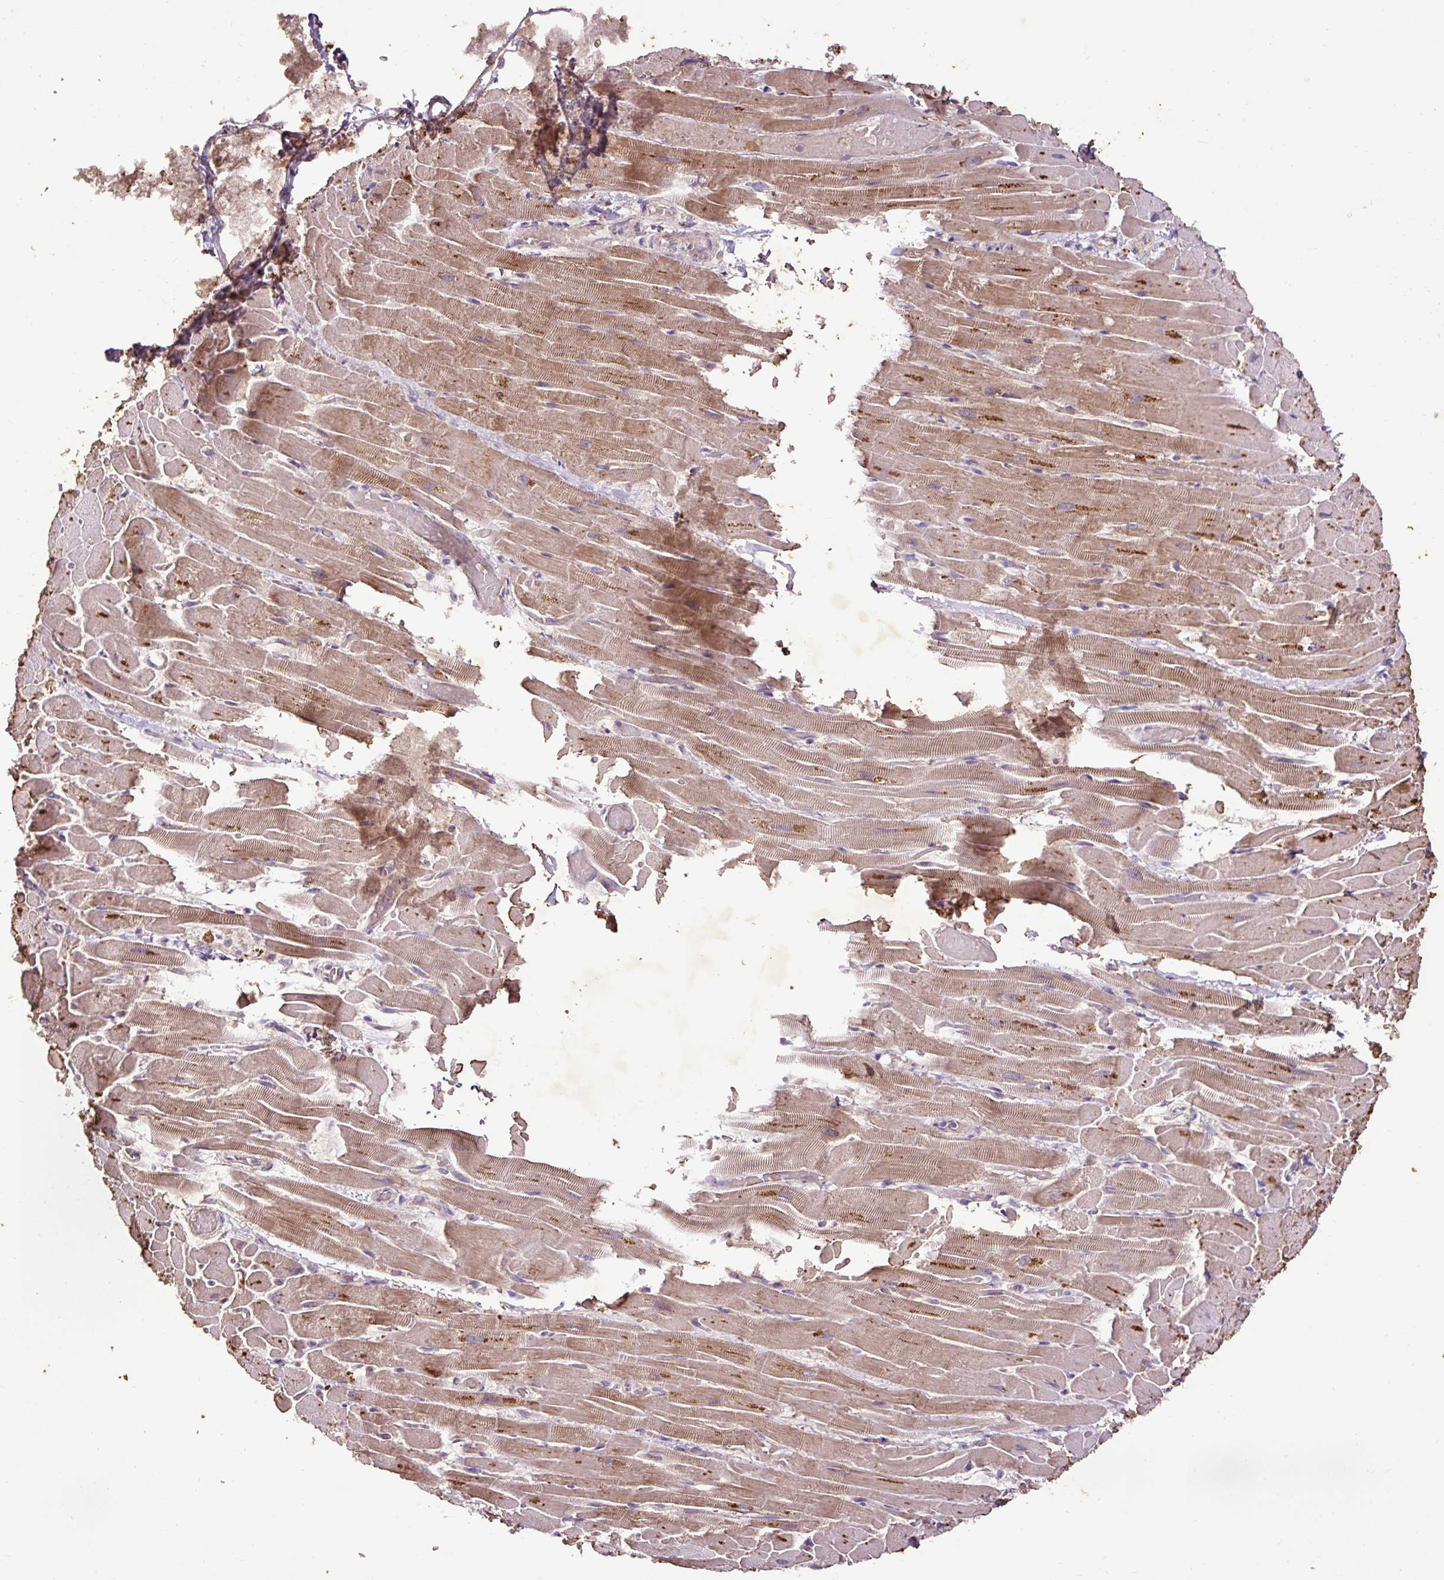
{"staining": {"intensity": "moderate", "quantity": ">75%", "location": "cytoplasmic/membranous"}, "tissue": "heart muscle", "cell_type": "Cardiomyocytes", "image_type": "normal", "snomed": [{"axis": "morphology", "description": "Normal tissue, NOS"}, {"axis": "topography", "description": "Heart"}], "caption": "Normal heart muscle exhibits moderate cytoplasmic/membranous expression in about >75% of cardiomyocytes (DAB IHC with brightfield microscopy, high magnification)..", "gene": "LRTM2", "patient": {"sex": "male", "age": 37}}